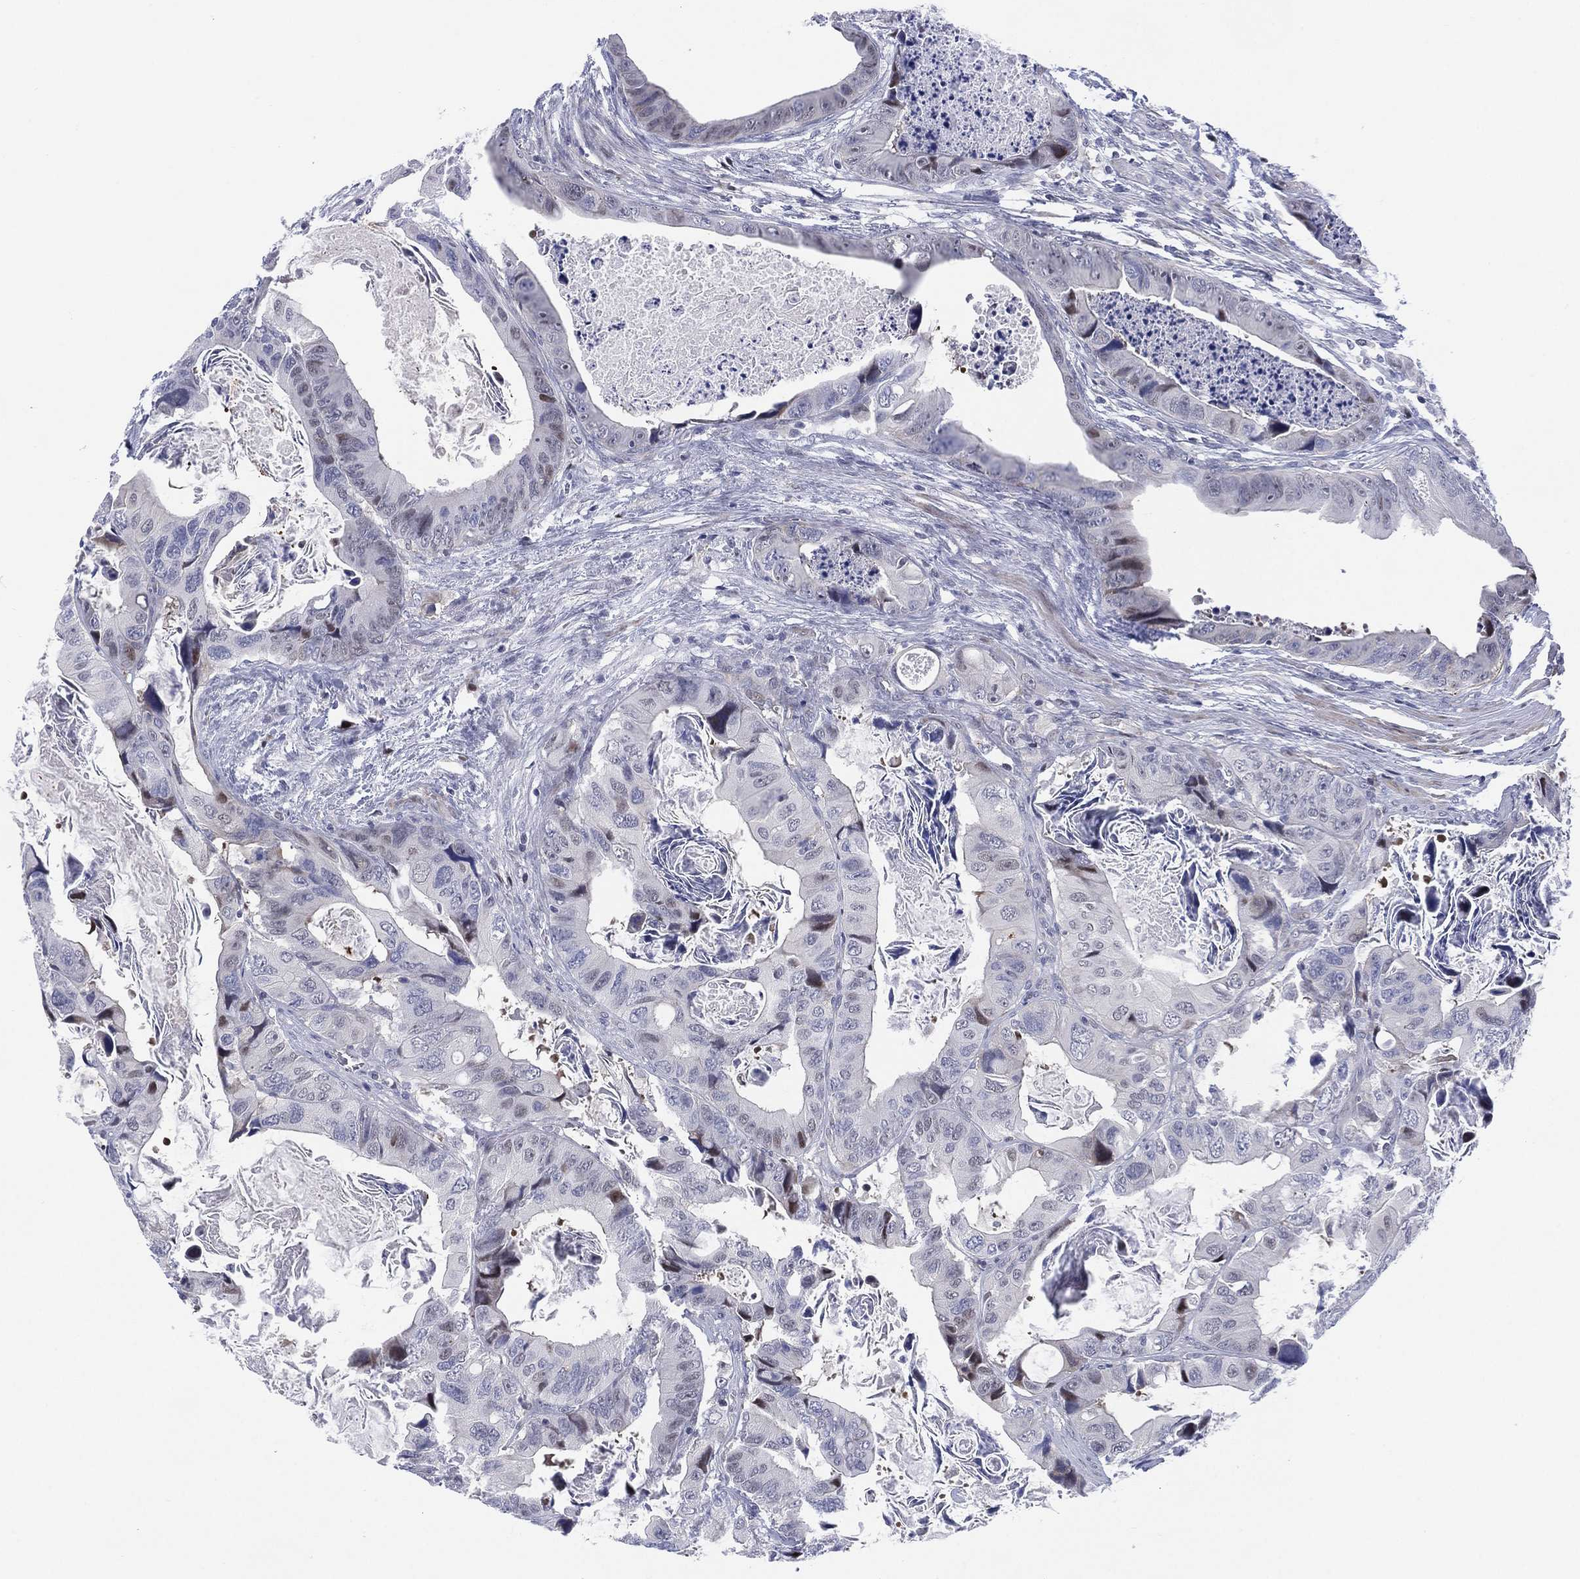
{"staining": {"intensity": "negative", "quantity": "none", "location": "none"}, "tissue": "colorectal cancer", "cell_type": "Tumor cells", "image_type": "cancer", "snomed": [{"axis": "morphology", "description": "Adenocarcinoma, NOS"}, {"axis": "topography", "description": "Rectum"}], "caption": "DAB (3,3'-diaminobenzidine) immunohistochemical staining of human colorectal adenocarcinoma displays no significant staining in tumor cells. (Brightfield microscopy of DAB (3,3'-diaminobenzidine) immunohistochemistry (IHC) at high magnification).", "gene": "SLC4A4", "patient": {"sex": "male", "age": 64}}